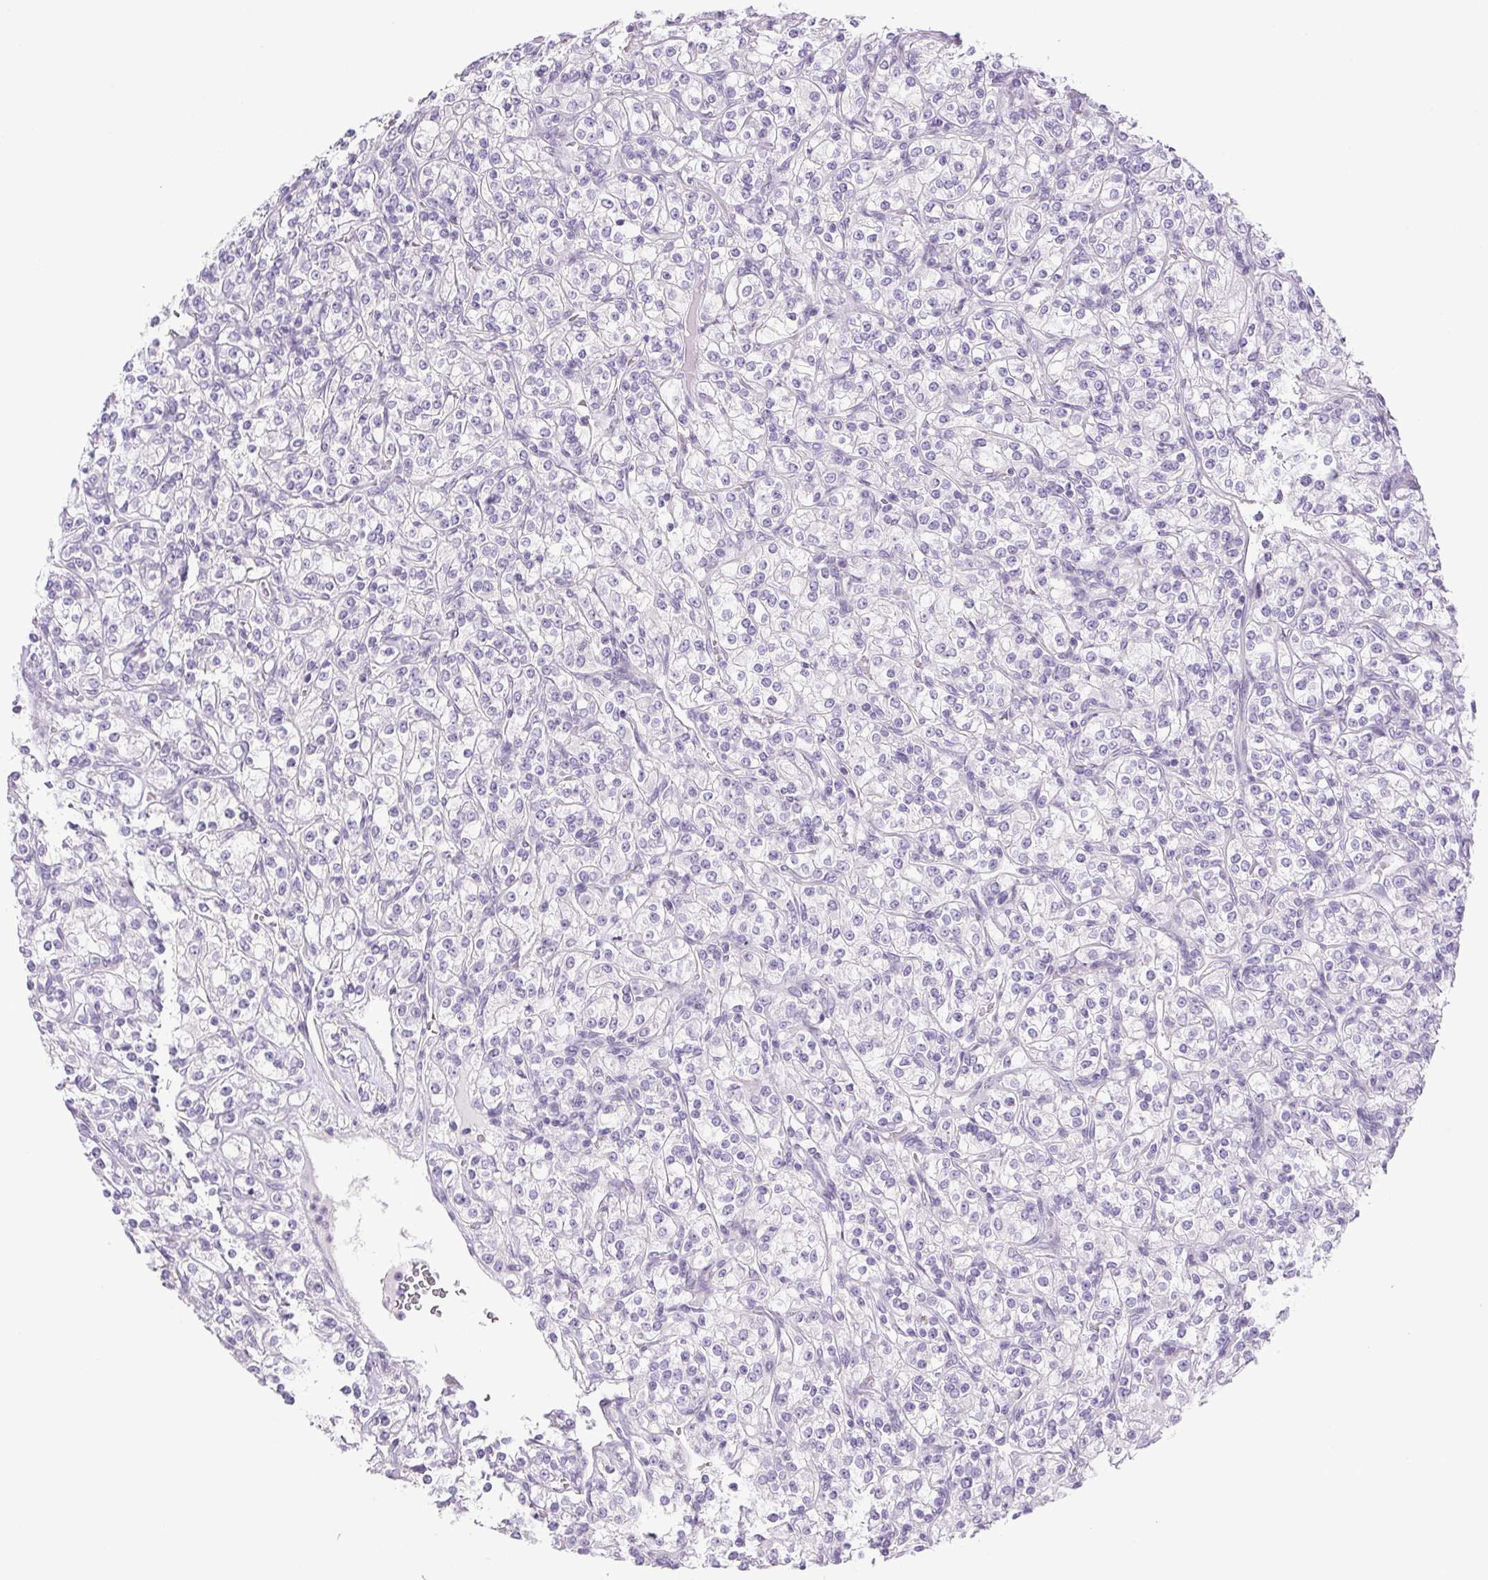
{"staining": {"intensity": "negative", "quantity": "none", "location": "none"}, "tissue": "renal cancer", "cell_type": "Tumor cells", "image_type": "cancer", "snomed": [{"axis": "morphology", "description": "Adenocarcinoma, NOS"}, {"axis": "topography", "description": "Kidney"}], "caption": "The immunohistochemistry (IHC) photomicrograph has no significant staining in tumor cells of renal cancer tissue.", "gene": "PAPPA2", "patient": {"sex": "male", "age": 77}}